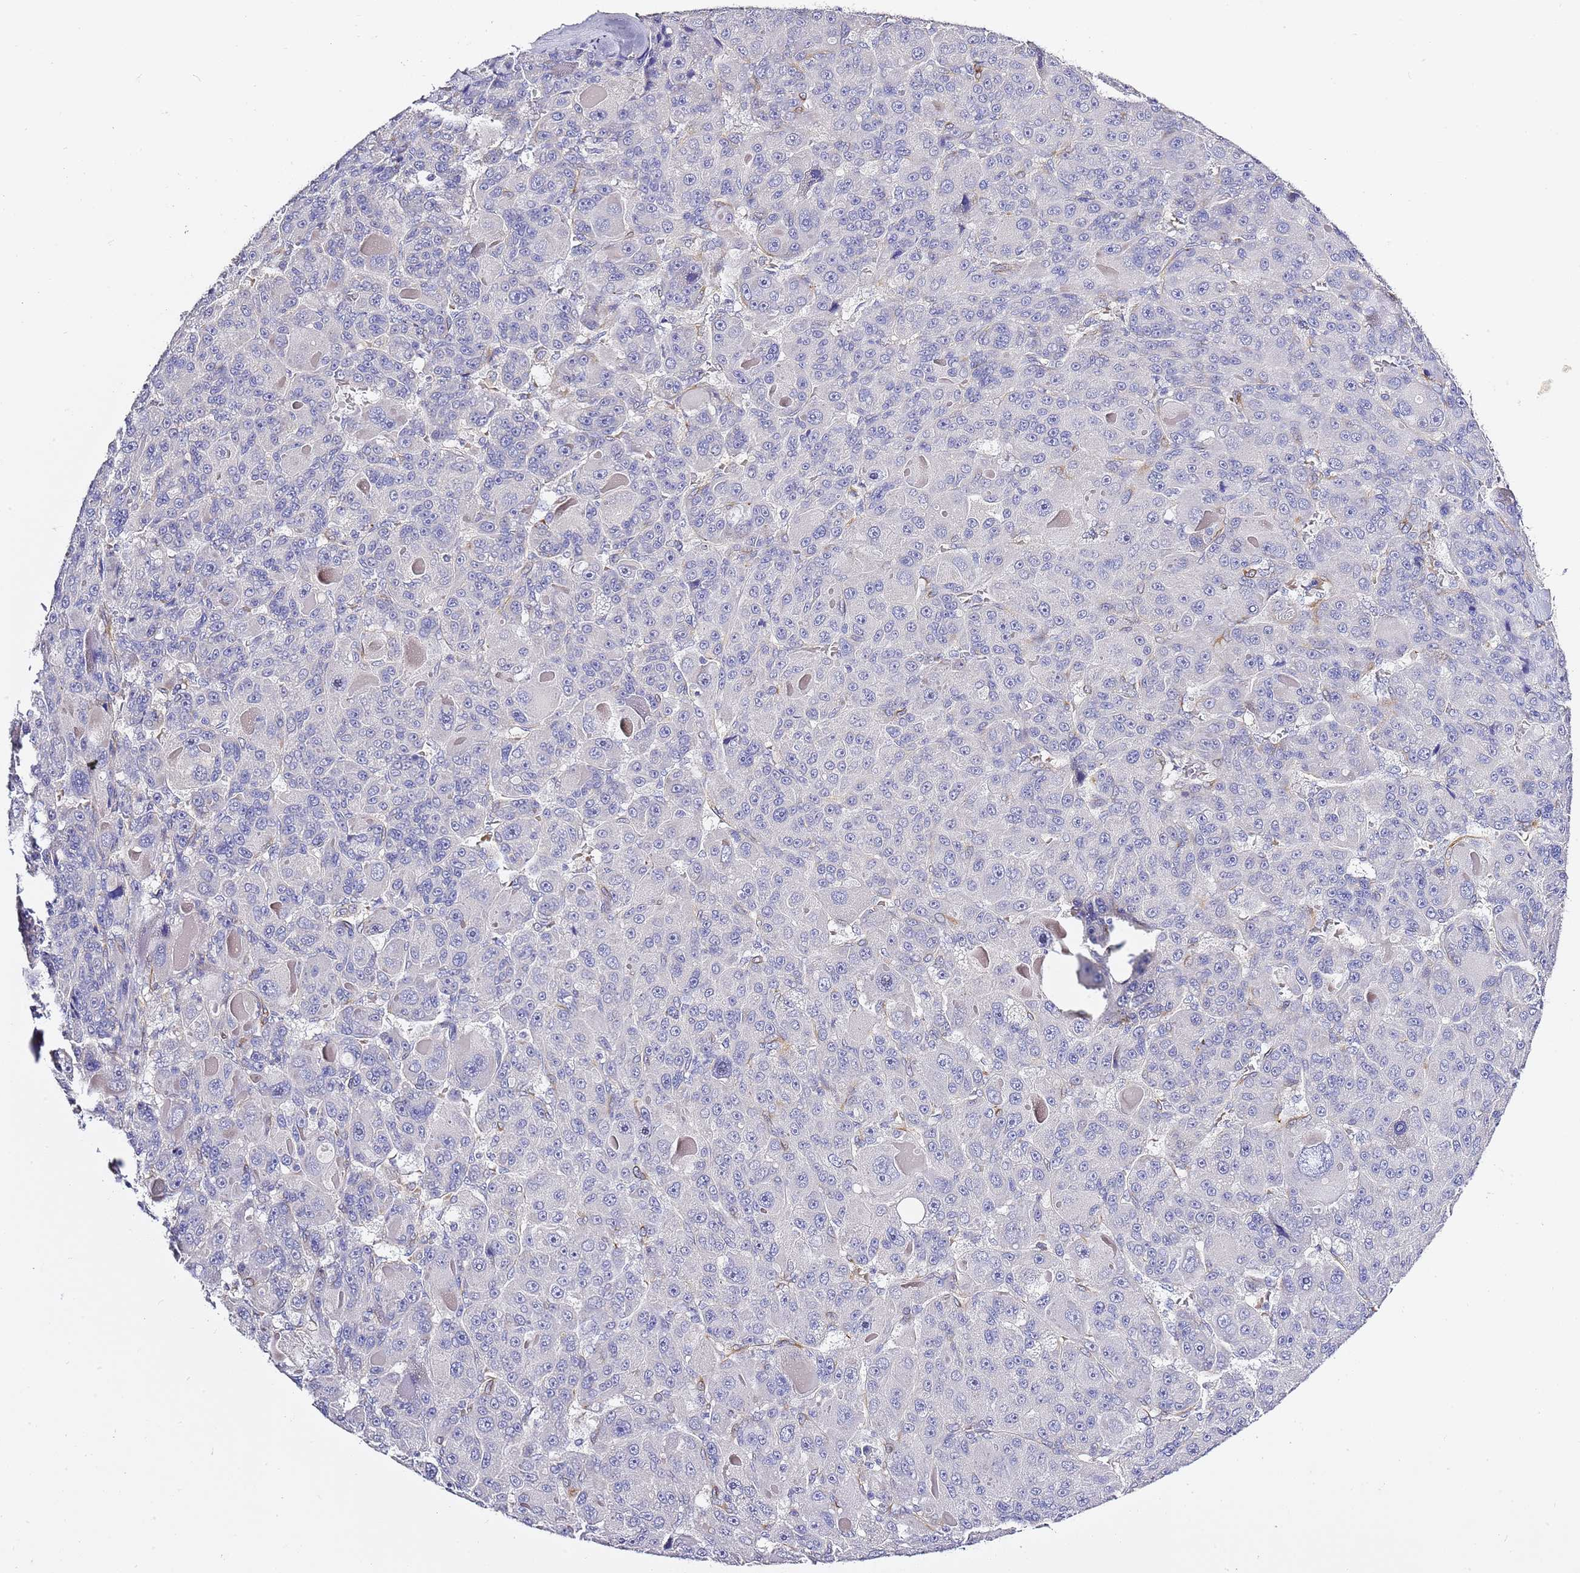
{"staining": {"intensity": "negative", "quantity": "none", "location": "none"}, "tissue": "liver cancer", "cell_type": "Tumor cells", "image_type": "cancer", "snomed": [{"axis": "morphology", "description": "Carcinoma, Hepatocellular, NOS"}, {"axis": "topography", "description": "Liver"}], "caption": "Immunohistochemistry (IHC) micrograph of hepatocellular carcinoma (liver) stained for a protein (brown), which displays no positivity in tumor cells.", "gene": "RFK", "patient": {"sex": "male", "age": 76}}